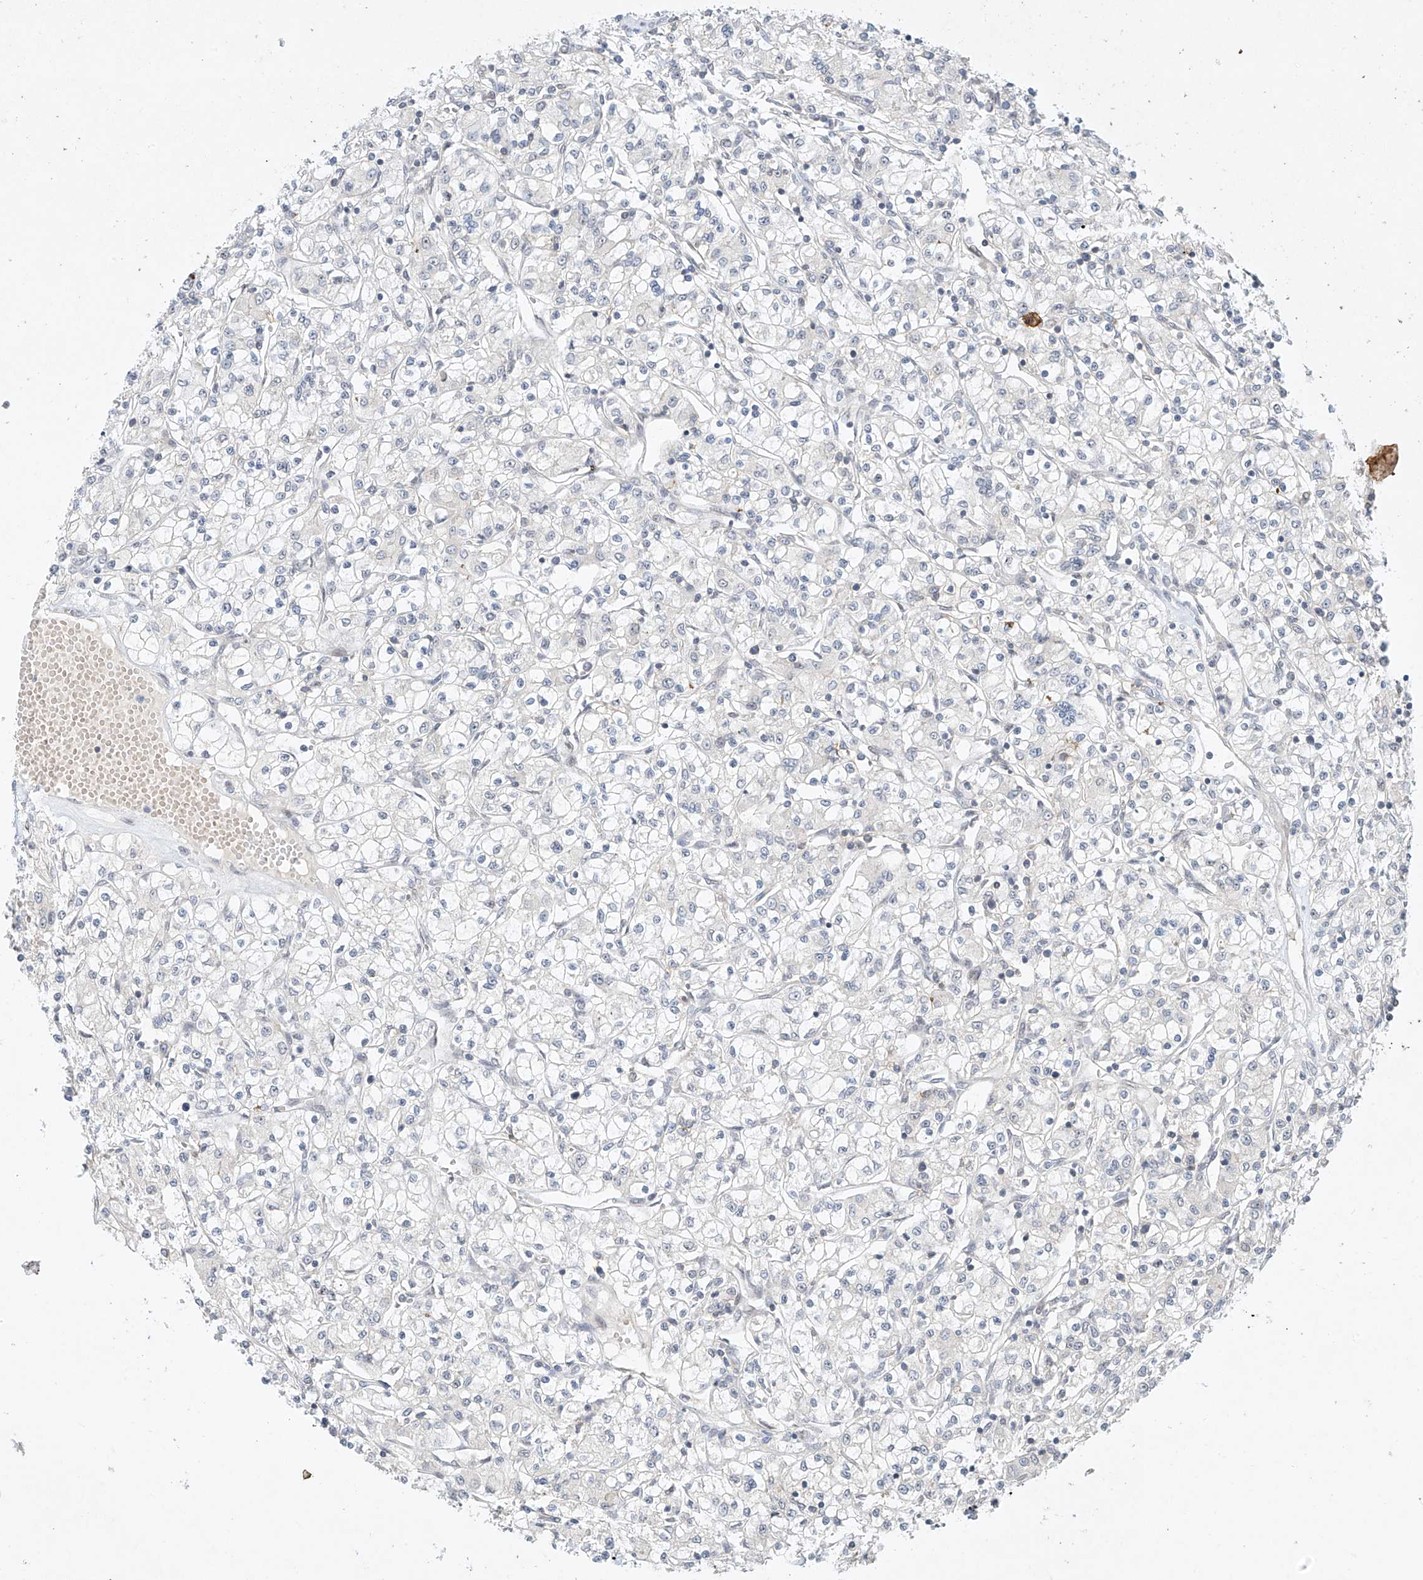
{"staining": {"intensity": "negative", "quantity": "none", "location": "none"}, "tissue": "renal cancer", "cell_type": "Tumor cells", "image_type": "cancer", "snomed": [{"axis": "morphology", "description": "Adenocarcinoma, NOS"}, {"axis": "topography", "description": "Kidney"}], "caption": "The image reveals no significant expression in tumor cells of renal cancer.", "gene": "TASP1", "patient": {"sex": "female", "age": 59}}